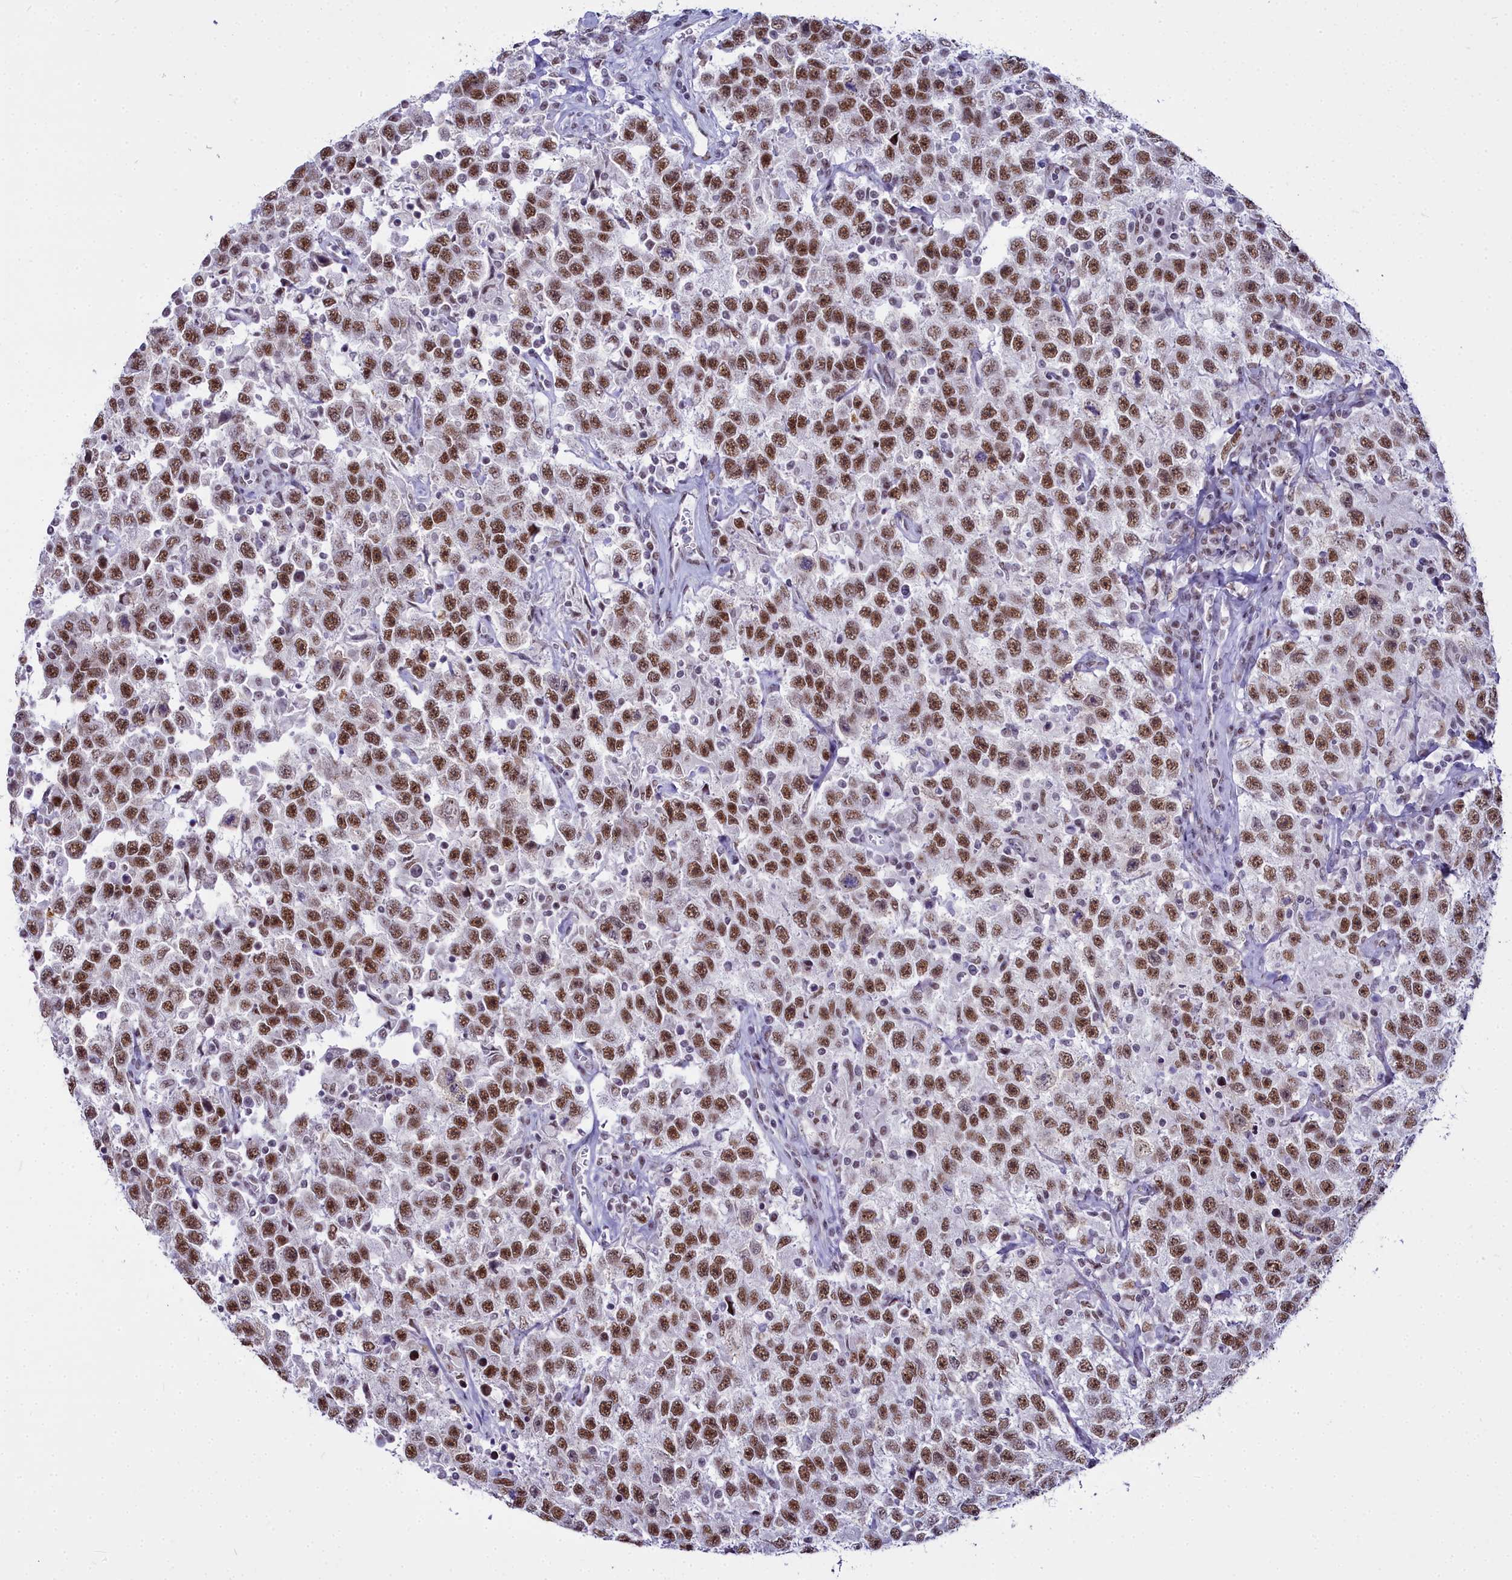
{"staining": {"intensity": "moderate", "quantity": ">75%", "location": "nuclear"}, "tissue": "testis cancer", "cell_type": "Tumor cells", "image_type": "cancer", "snomed": [{"axis": "morphology", "description": "Seminoma, NOS"}, {"axis": "topography", "description": "Testis"}], "caption": "This image shows testis cancer (seminoma) stained with immunohistochemistry to label a protein in brown. The nuclear of tumor cells show moderate positivity for the protein. Nuclei are counter-stained blue.", "gene": "RBM12", "patient": {"sex": "male", "age": 41}}